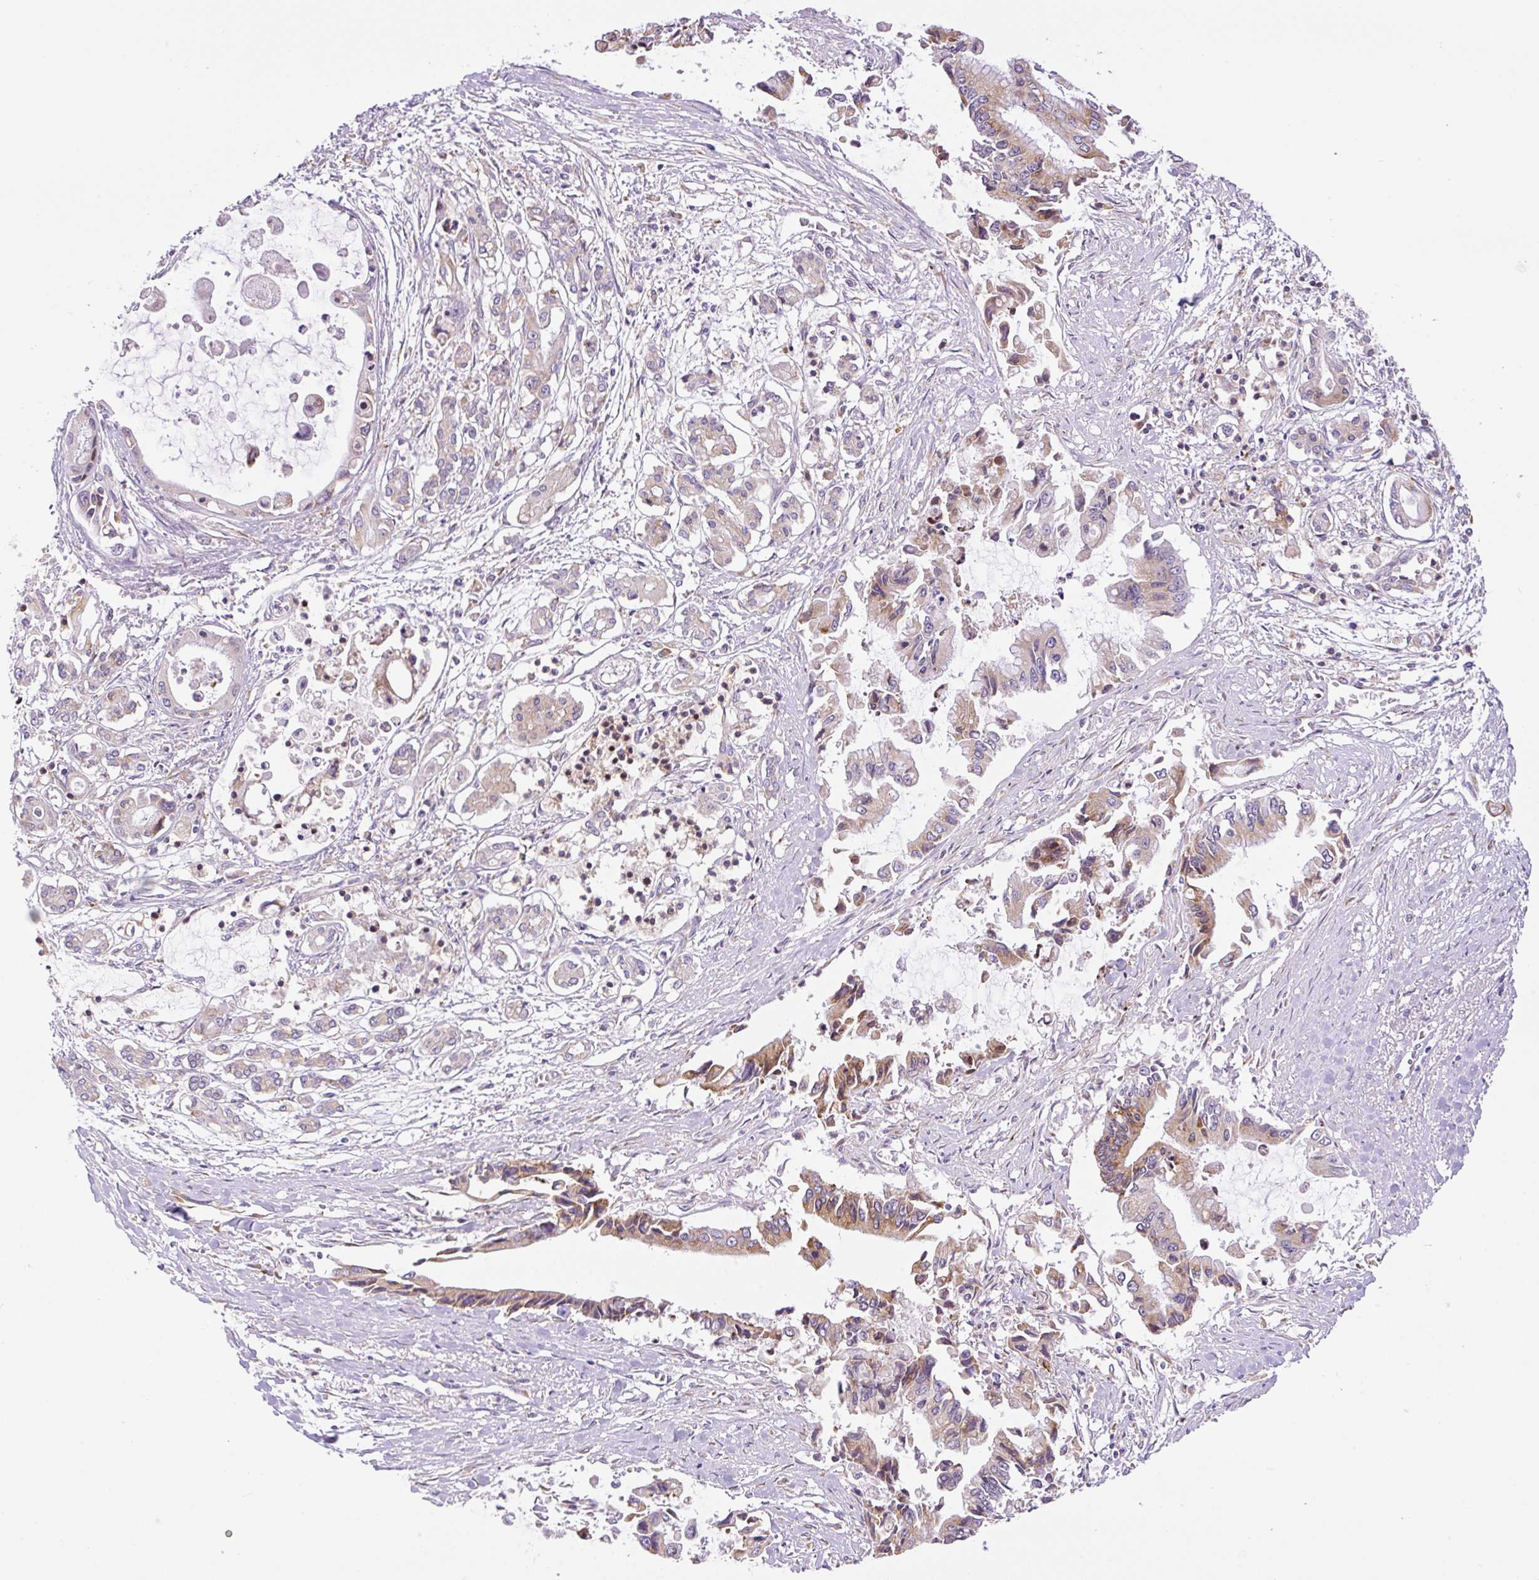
{"staining": {"intensity": "moderate", "quantity": "25%-75%", "location": "cytoplasmic/membranous"}, "tissue": "pancreatic cancer", "cell_type": "Tumor cells", "image_type": "cancer", "snomed": [{"axis": "morphology", "description": "Adenocarcinoma, NOS"}, {"axis": "topography", "description": "Pancreas"}], "caption": "This micrograph shows immunohistochemistry staining of pancreatic adenocarcinoma, with medium moderate cytoplasmic/membranous staining in approximately 25%-75% of tumor cells.", "gene": "POFUT1", "patient": {"sex": "male", "age": 84}}